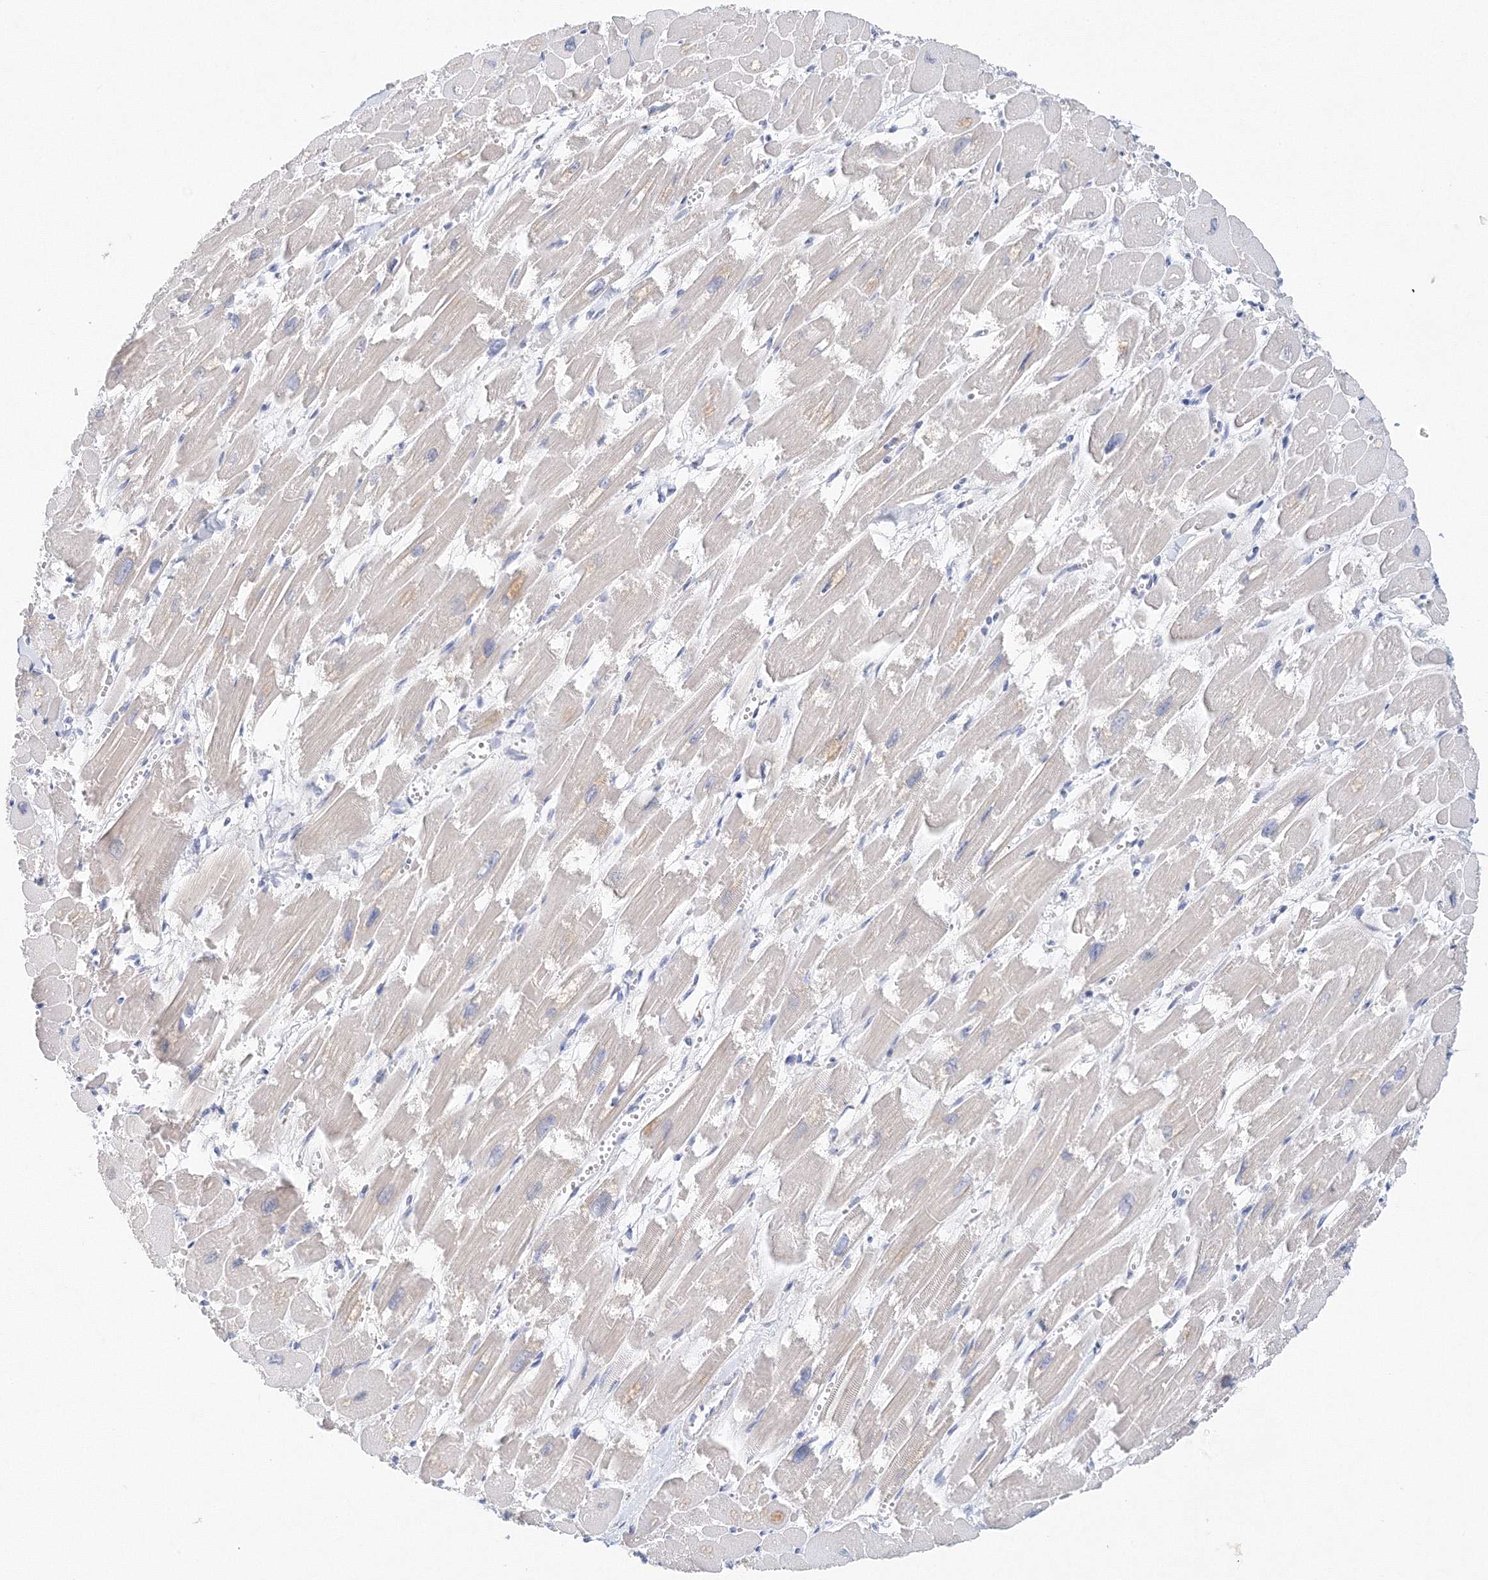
{"staining": {"intensity": "negative", "quantity": "none", "location": "none"}, "tissue": "heart muscle", "cell_type": "Cardiomyocytes", "image_type": "normal", "snomed": [{"axis": "morphology", "description": "Normal tissue, NOS"}, {"axis": "topography", "description": "Heart"}], "caption": "Heart muscle was stained to show a protein in brown. There is no significant positivity in cardiomyocytes. (Stains: DAB immunohistochemistry (IHC) with hematoxylin counter stain, Microscopy: brightfield microscopy at high magnification).", "gene": "LRRIQ4", "patient": {"sex": "male", "age": 54}}